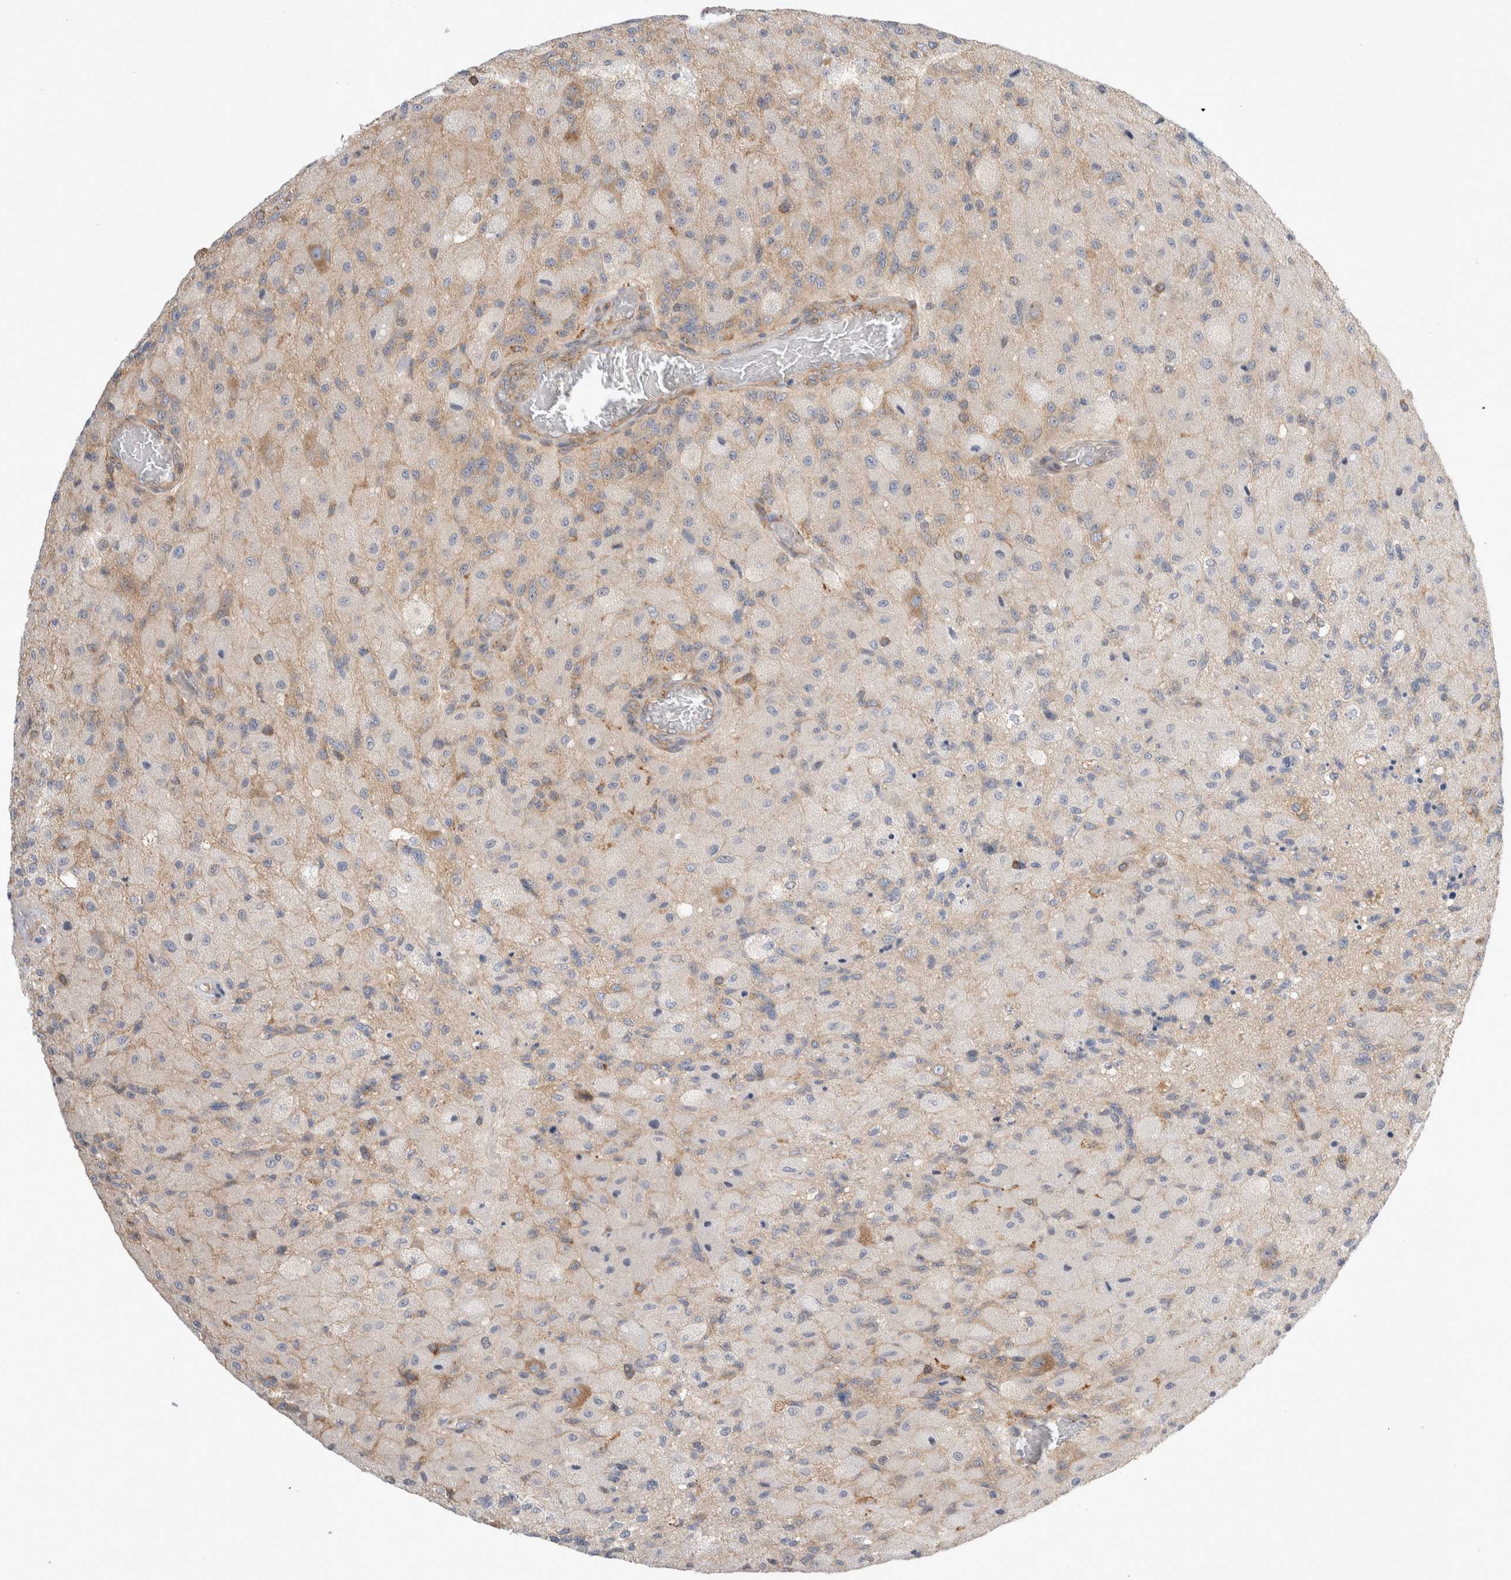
{"staining": {"intensity": "weak", "quantity": "<25%", "location": "cytoplasmic/membranous"}, "tissue": "glioma", "cell_type": "Tumor cells", "image_type": "cancer", "snomed": [{"axis": "morphology", "description": "Normal tissue, NOS"}, {"axis": "morphology", "description": "Glioma, malignant, High grade"}, {"axis": "topography", "description": "Cerebral cortex"}], "caption": "IHC histopathology image of neoplastic tissue: human malignant glioma (high-grade) stained with DAB (3,3'-diaminobenzidine) demonstrates no significant protein expression in tumor cells. (Brightfield microscopy of DAB (3,3'-diaminobenzidine) immunohistochemistry (IHC) at high magnification).", "gene": "CDCA7L", "patient": {"sex": "male", "age": 77}}